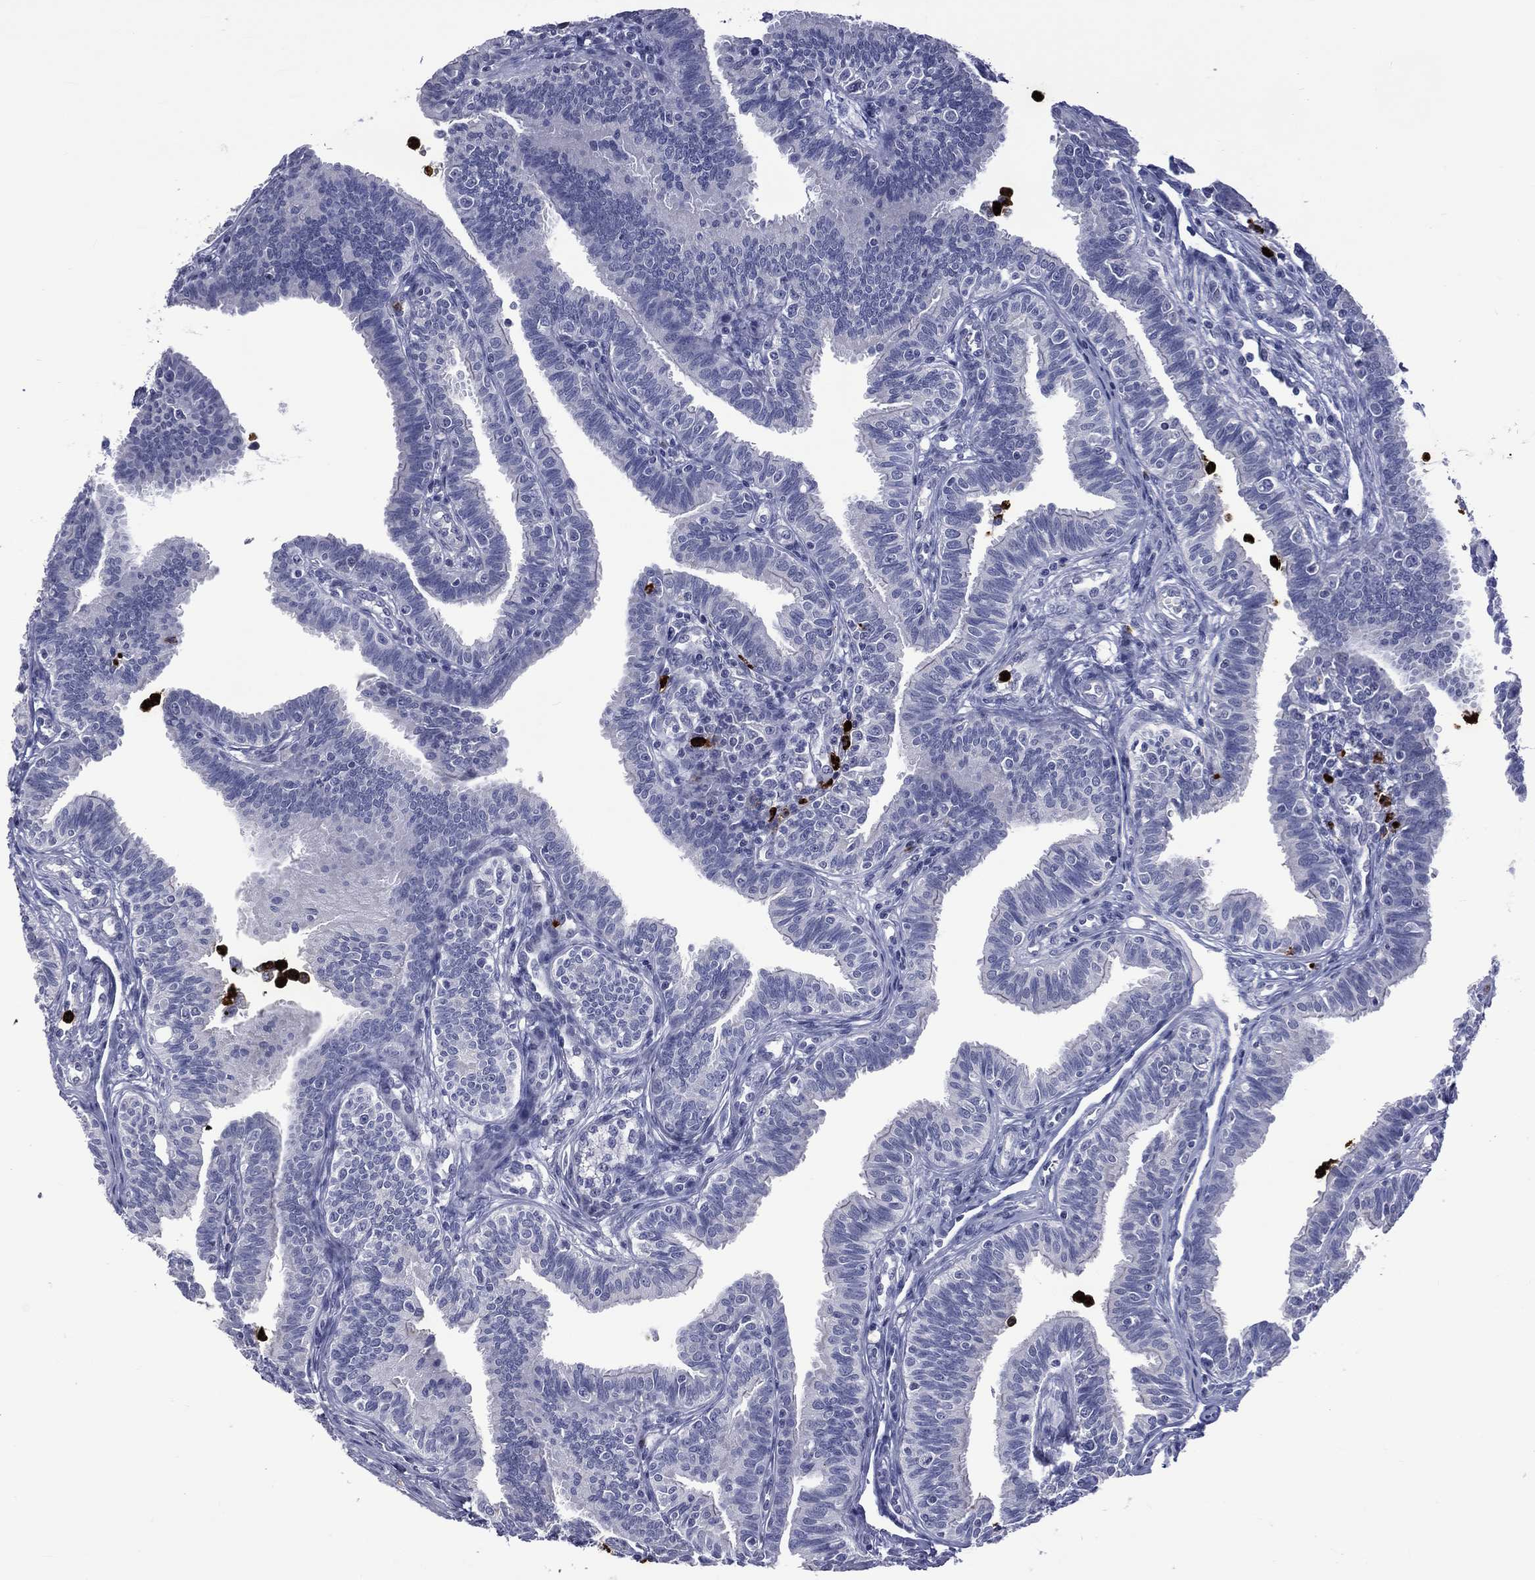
{"staining": {"intensity": "negative", "quantity": "none", "location": "none"}, "tissue": "fallopian tube", "cell_type": "Glandular cells", "image_type": "normal", "snomed": [{"axis": "morphology", "description": "Normal tissue, NOS"}, {"axis": "topography", "description": "Fallopian tube"}], "caption": "Glandular cells show no significant positivity in normal fallopian tube. The staining was performed using DAB to visualize the protein expression in brown, while the nuclei were stained in blue with hematoxylin (Magnification: 20x).", "gene": "ELANE", "patient": {"sex": "female", "age": 36}}